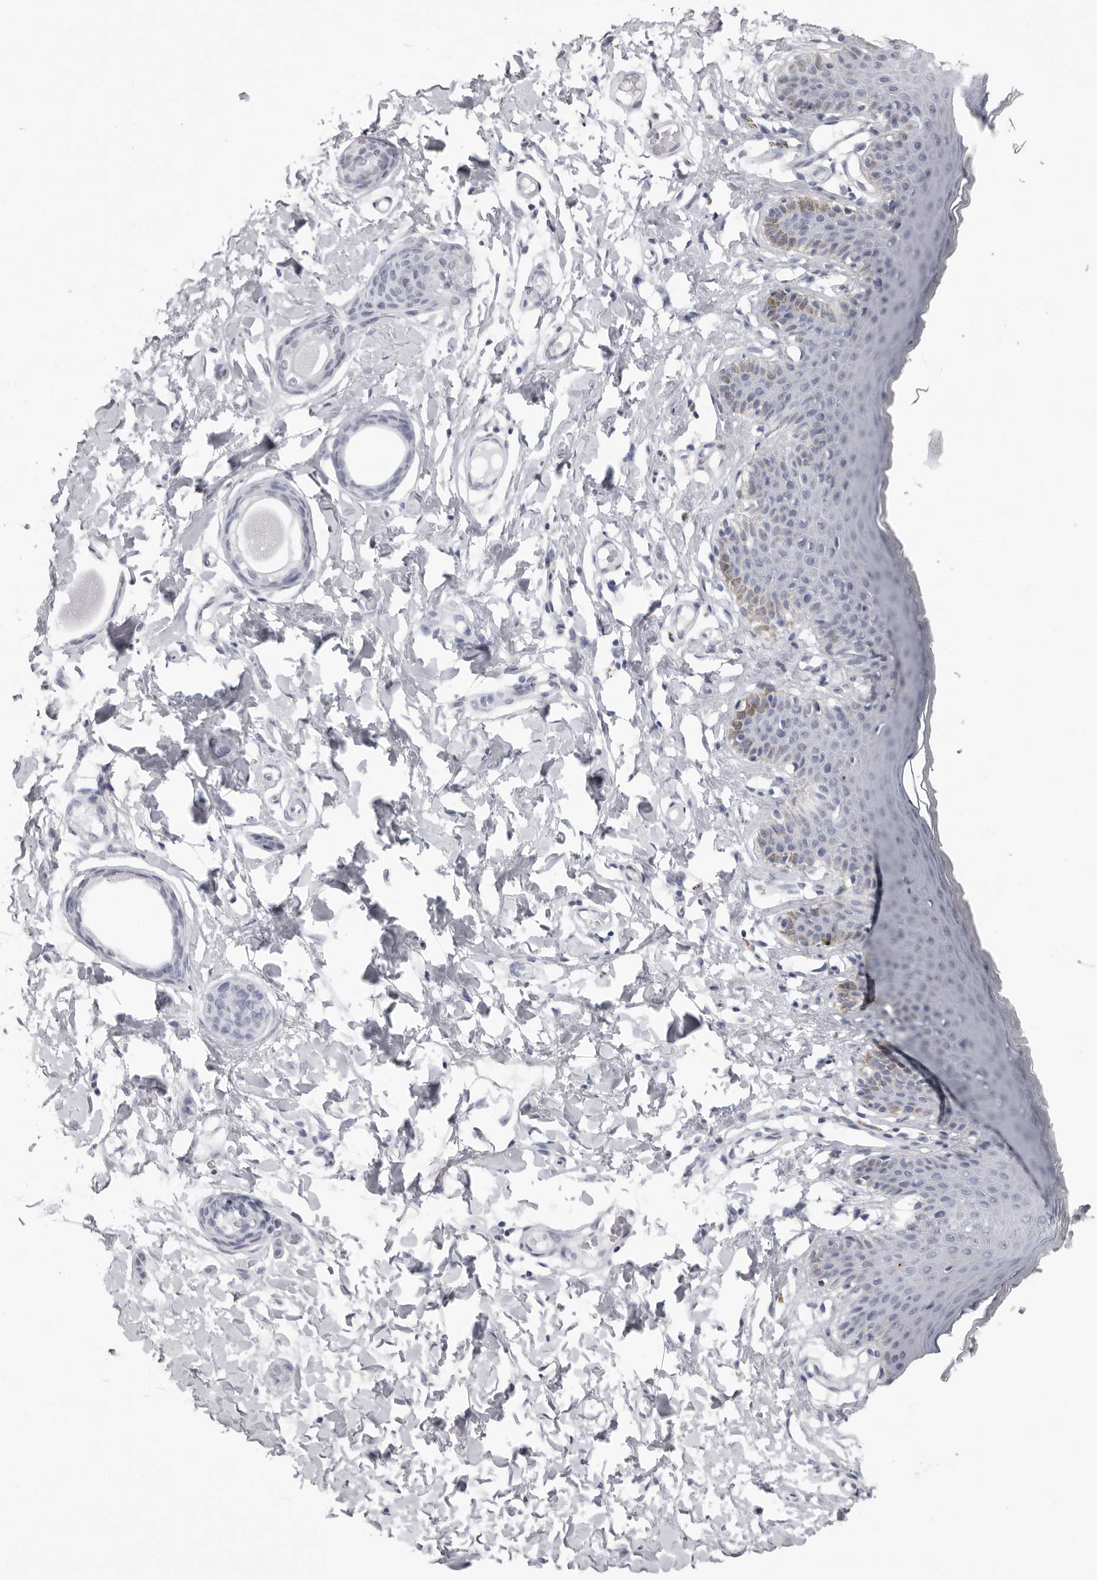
{"staining": {"intensity": "moderate", "quantity": "<25%", "location": "cytoplasmic/membranous"}, "tissue": "skin", "cell_type": "Epidermal cells", "image_type": "normal", "snomed": [{"axis": "morphology", "description": "Normal tissue, NOS"}, {"axis": "topography", "description": "Vulva"}], "caption": "DAB (3,3'-diaminobenzidine) immunohistochemical staining of benign skin shows moderate cytoplasmic/membranous protein staining in approximately <25% of epidermal cells. The staining is performed using DAB brown chromogen to label protein expression. The nuclei are counter-stained blue using hematoxylin.", "gene": "HEPACAM", "patient": {"sex": "female", "age": 66}}